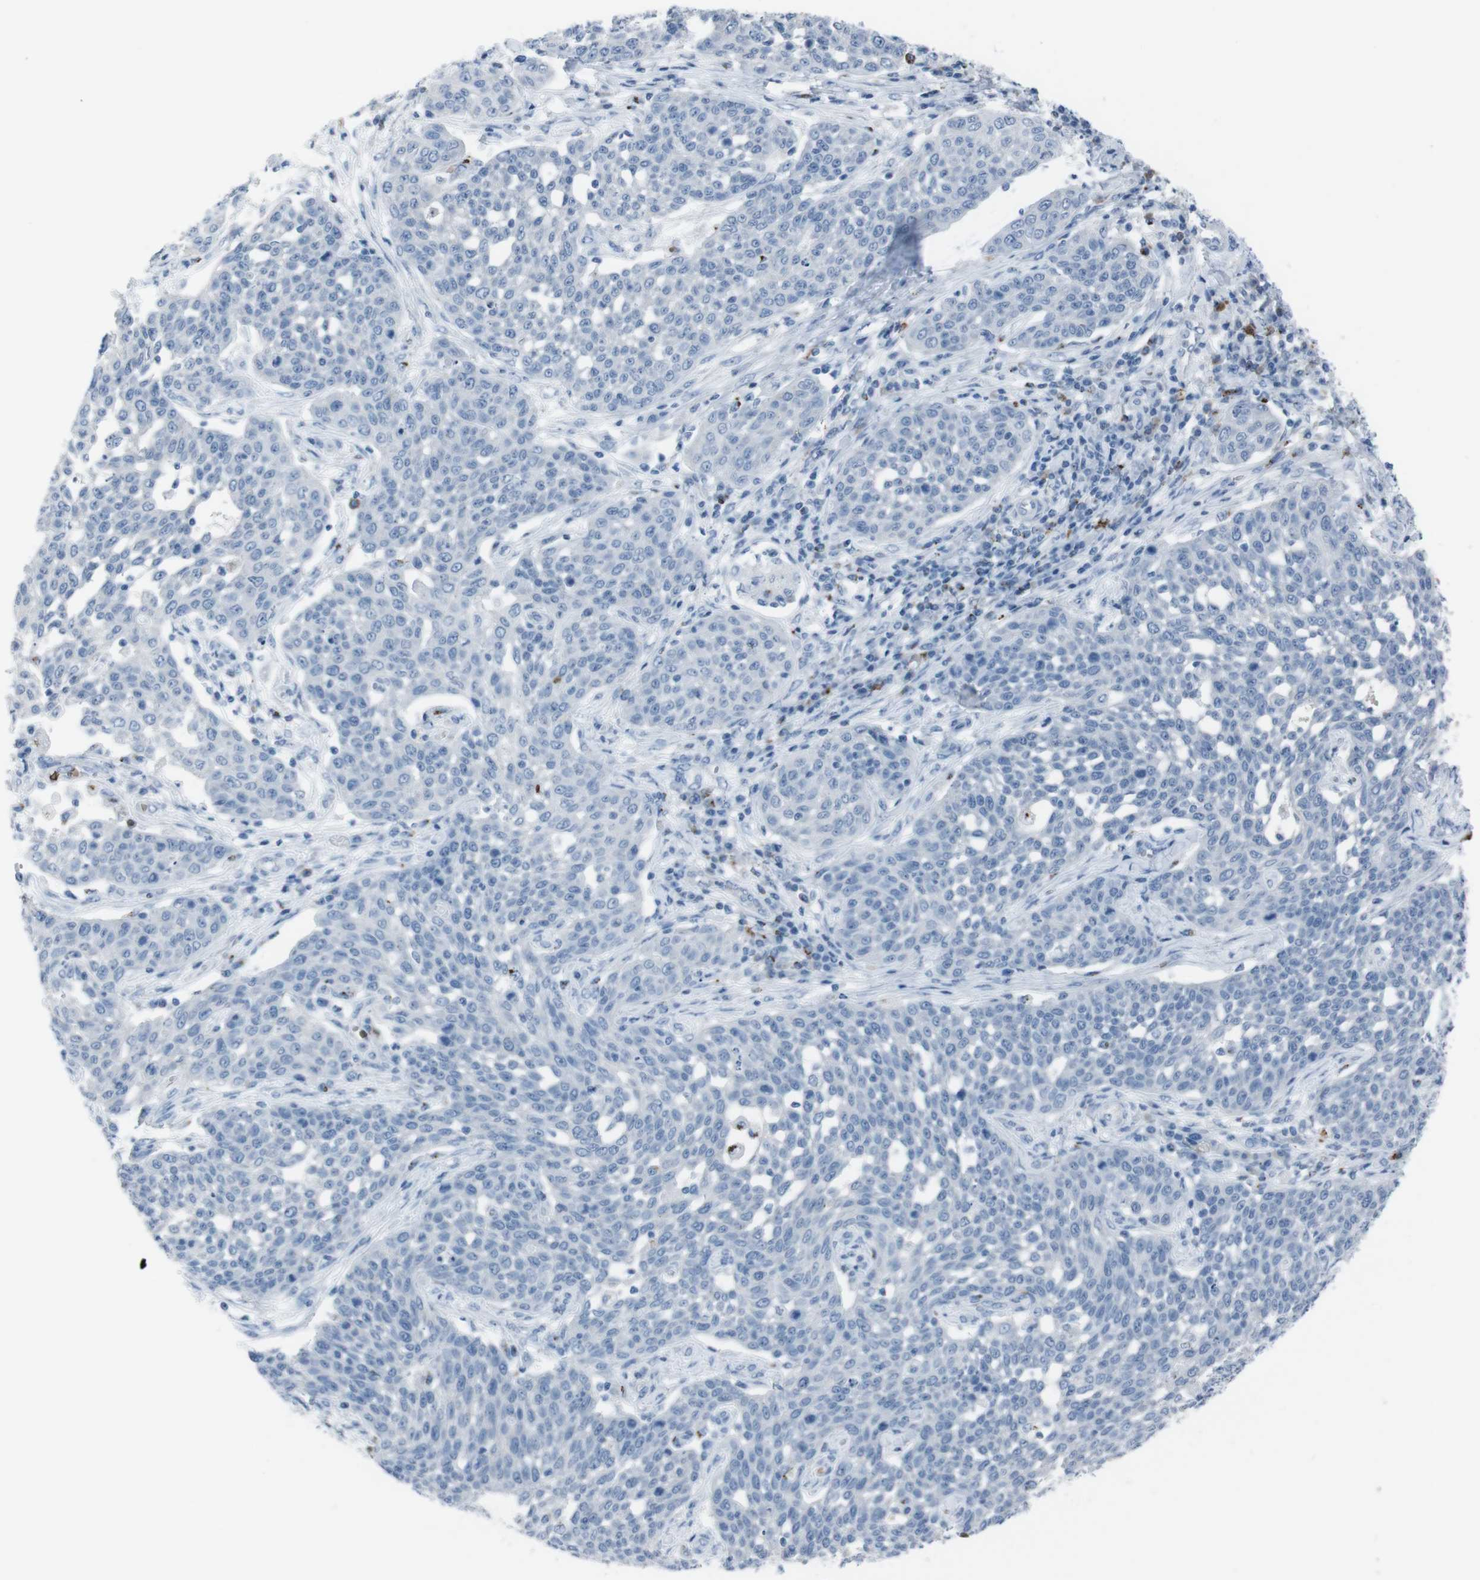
{"staining": {"intensity": "negative", "quantity": "none", "location": "none"}, "tissue": "cervical cancer", "cell_type": "Tumor cells", "image_type": "cancer", "snomed": [{"axis": "morphology", "description": "Squamous cell carcinoma, NOS"}, {"axis": "topography", "description": "Cervix"}], "caption": "A high-resolution image shows IHC staining of cervical squamous cell carcinoma, which displays no significant positivity in tumor cells.", "gene": "ST6GAL1", "patient": {"sex": "female", "age": 34}}